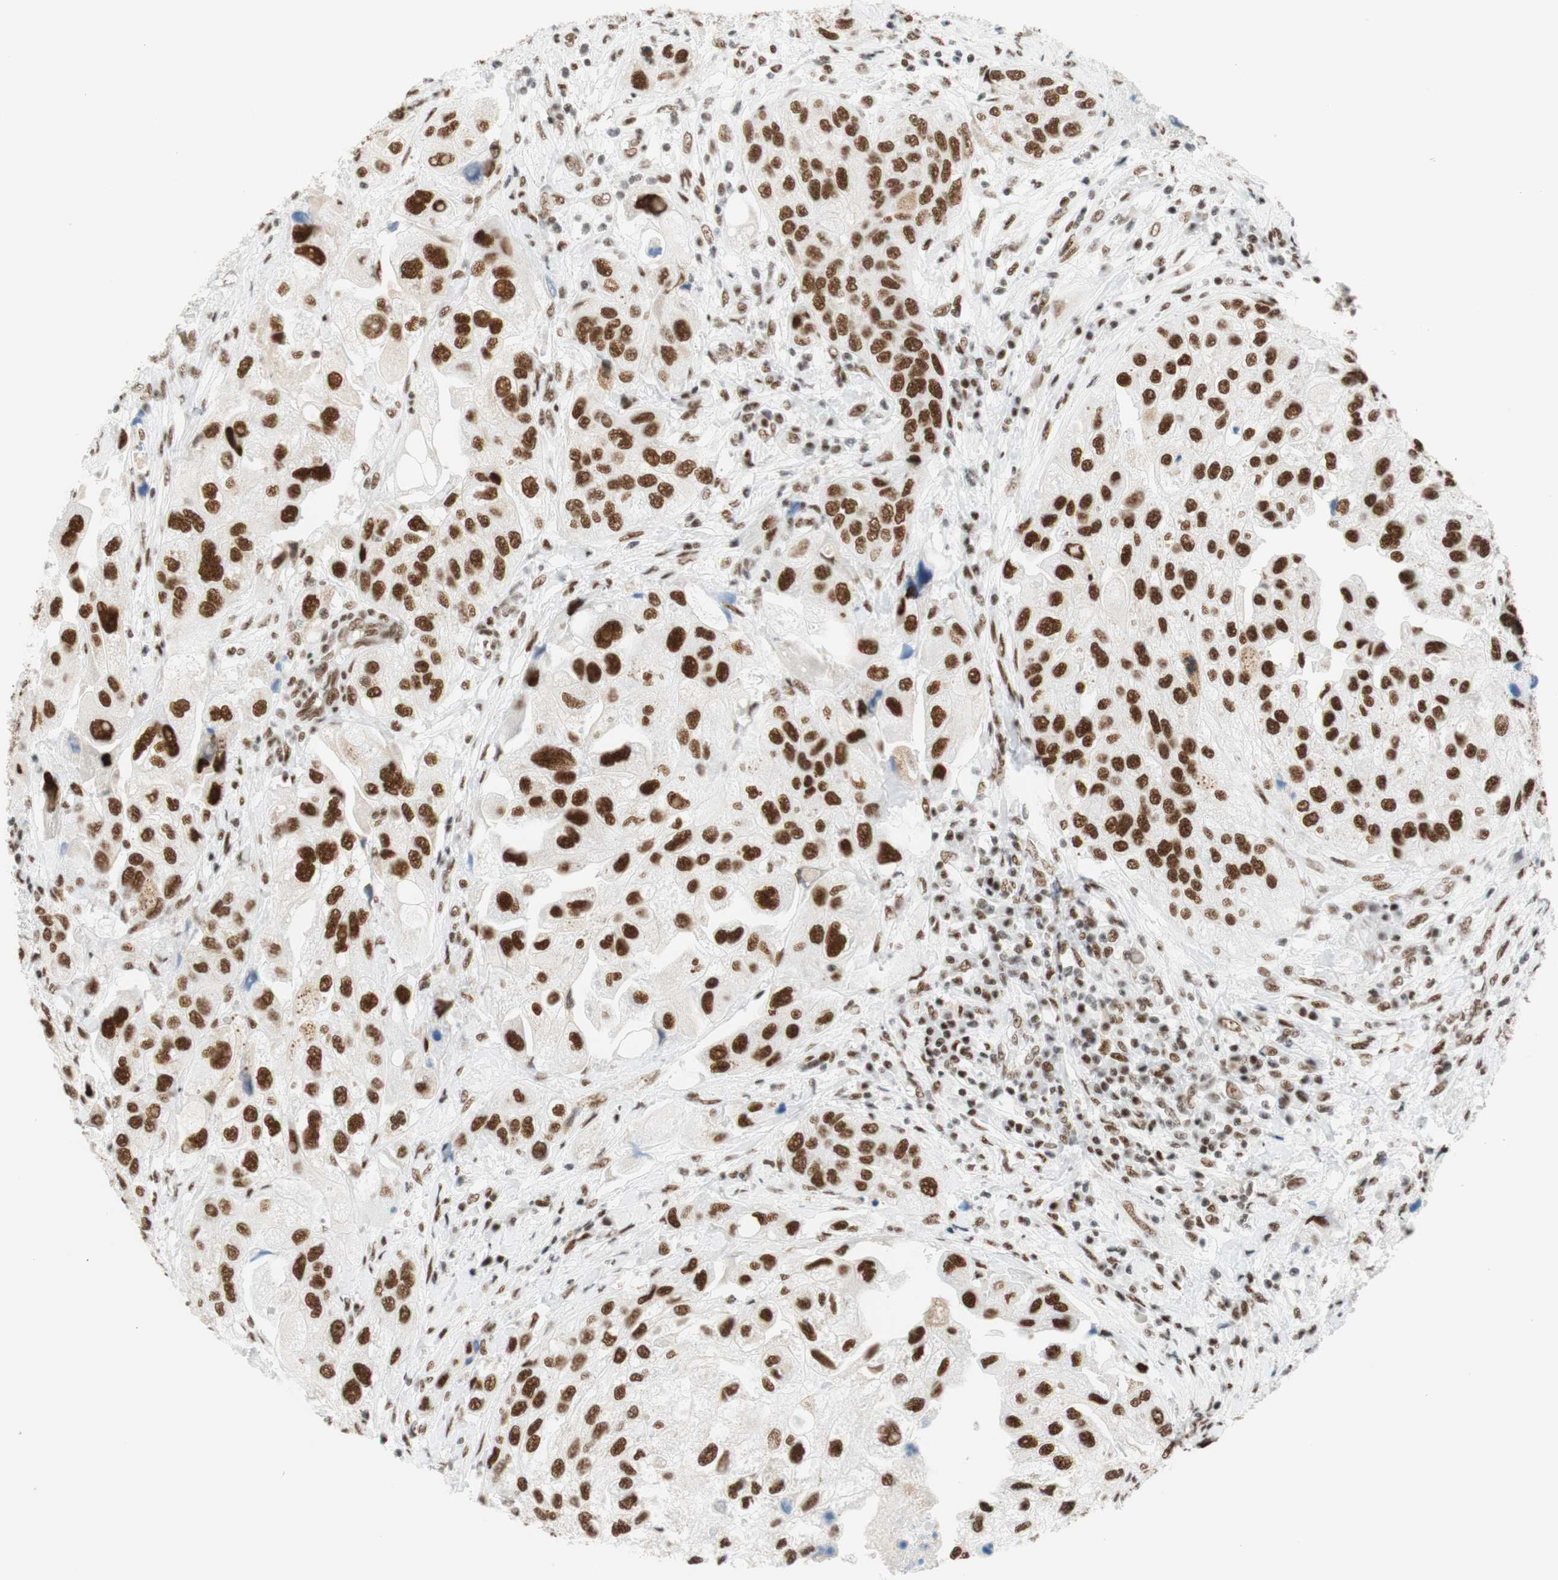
{"staining": {"intensity": "moderate", "quantity": ">75%", "location": "nuclear"}, "tissue": "urothelial cancer", "cell_type": "Tumor cells", "image_type": "cancer", "snomed": [{"axis": "morphology", "description": "Urothelial carcinoma, High grade"}, {"axis": "topography", "description": "Urinary bladder"}], "caption": "A brown stain highlights moderate nuclear expression of a protein in human urothelial cancer tumor cells. Nuclei are stained in blue.", "gene": "RNF20", "patient": {"sex": "female", "age": 64}}